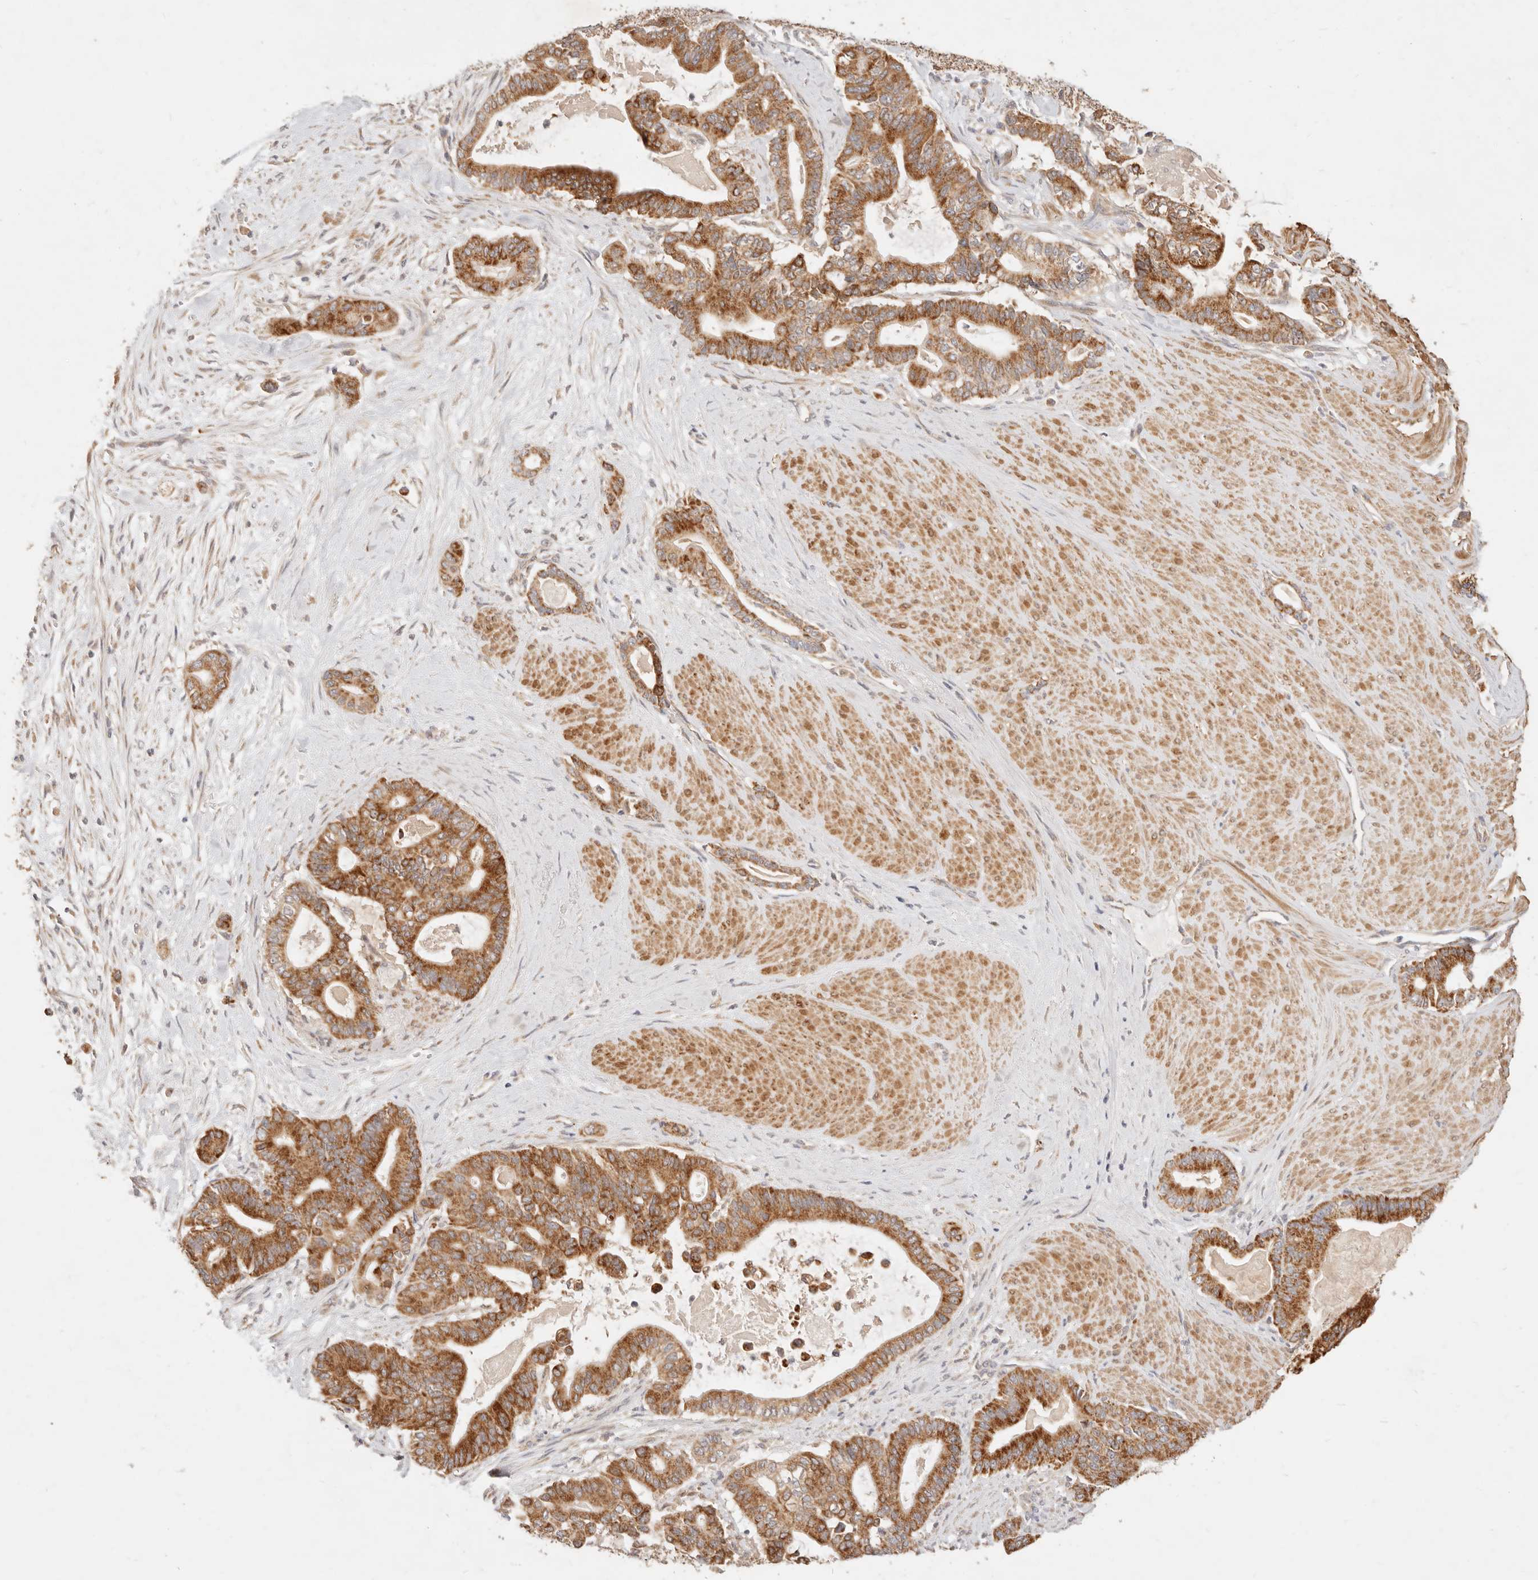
{"staining": {"intensity": "moderate", "quantity": ">75%", "location": "cytoplasmic/membranous"}, "tissue": "pancreatic cancer", "cell_type": "Tumor cells", "image_type": "cancer", "snomed": [{"axis": "morphology", "description": "Adenocarcinoma, NOS"}, {"axis": "topography", "description": "Pancreas"}], "caption": "A micrograph of adenocarcinoma (pancreatic) stained for a protein displays moderate cytoplasmic/membranous brown staining in tumor cells.", "gene": "RUBCNL", "patient": {"sex": "male", "age": 63}}